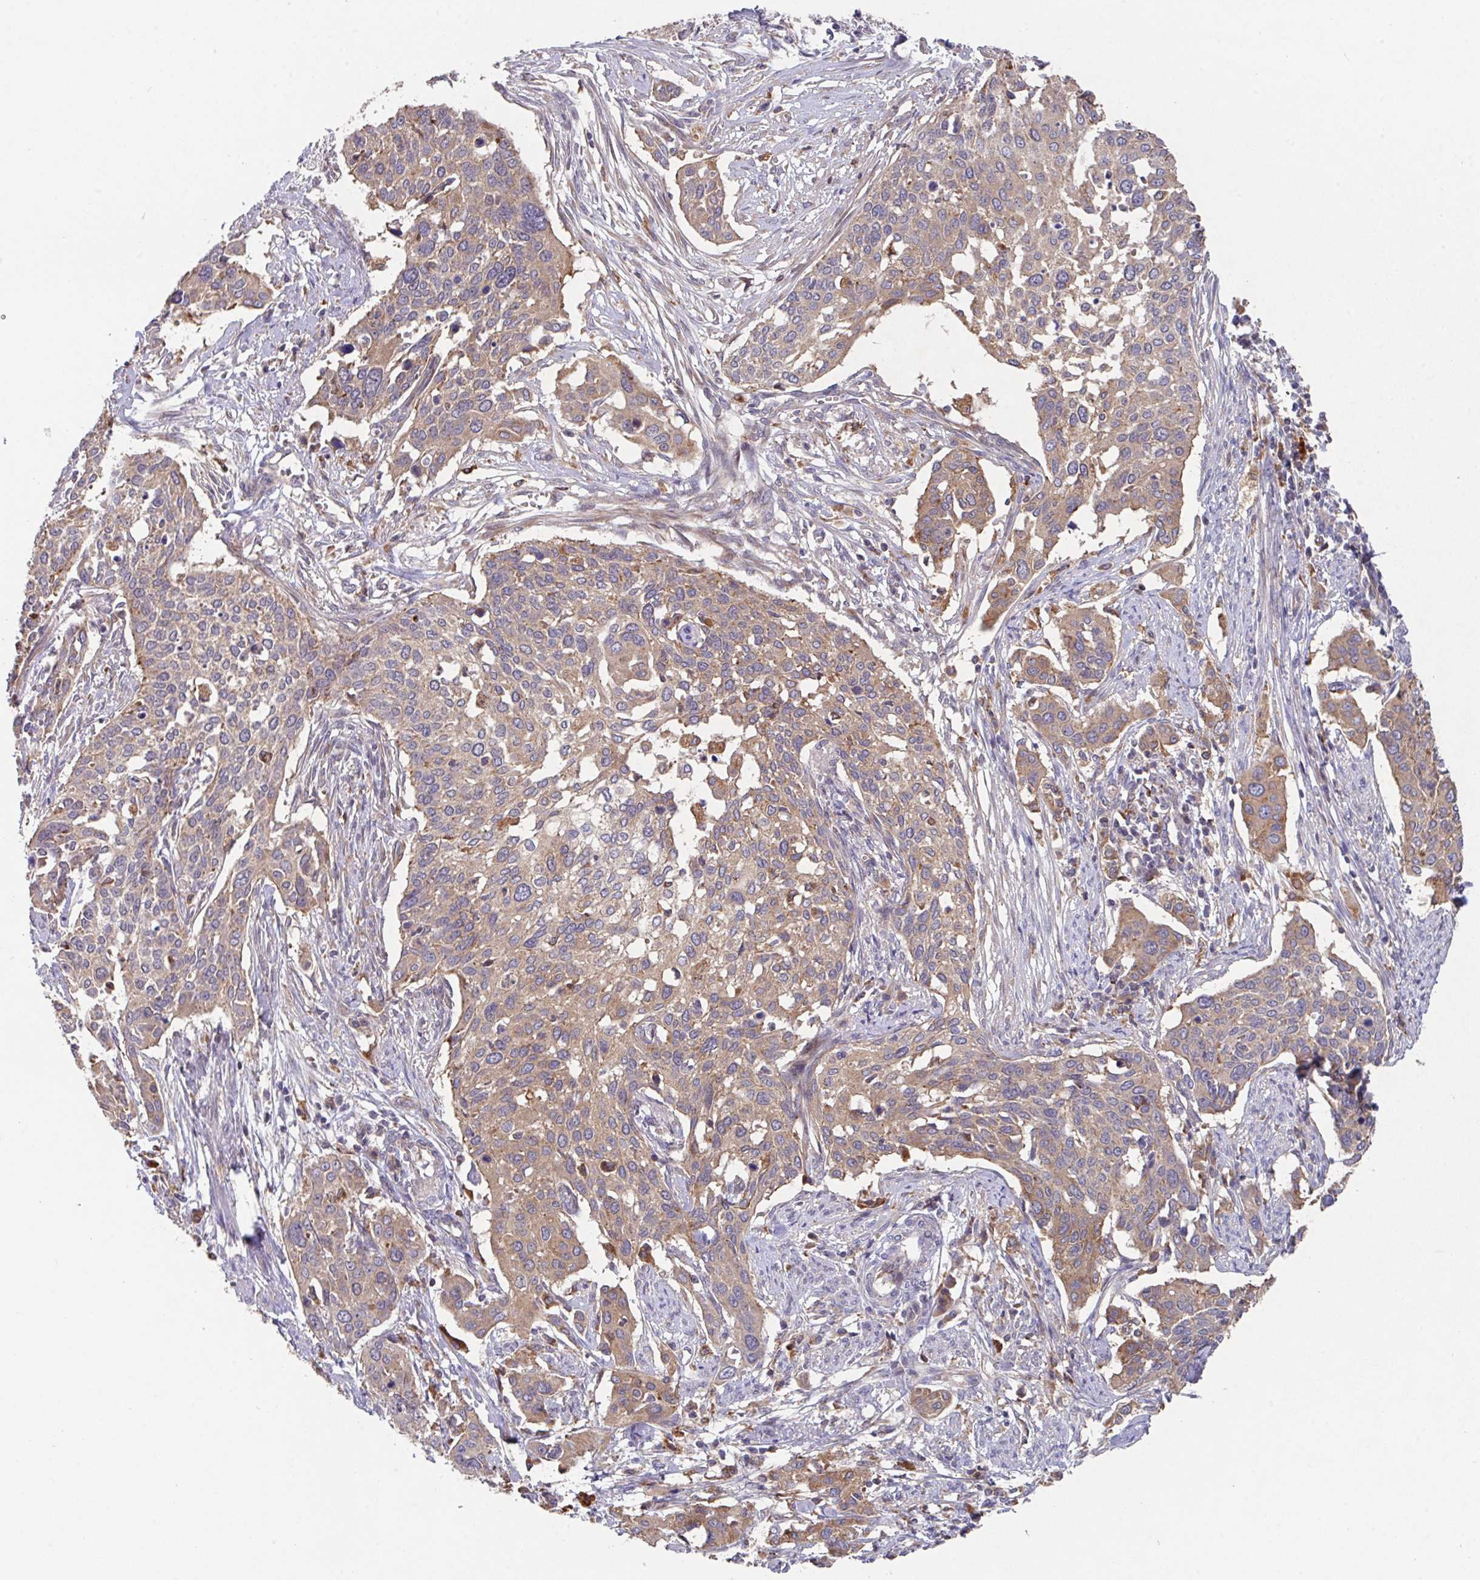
{"staining": {"intensity": "weak", "quantity": ">75%", "location": "cytoplasmic/membranous"}, "tissue": "cervical cancer", "cell_type": "Tumor cells", "image_type": "cancer", "snomed": [{"axis": "morphology", "description": "Squamous cell carcinoma, NOS"}, {"axis": "topography", "description": "Cervix"}], "caption": "DAB immunohistochemical staining of human cervical squamous cell carcinoma demonstrates weak cytoplasmic/membranous protein staining in about >75% of tumor cells. (Stains: DAB (3,3'-diaminobenzidine) in brown, nuclei in blue, Microscopy: brightfield microscopy at high magnification).", "gene": "TRIM14", "patient": {"sex": "female", "age": 44}}